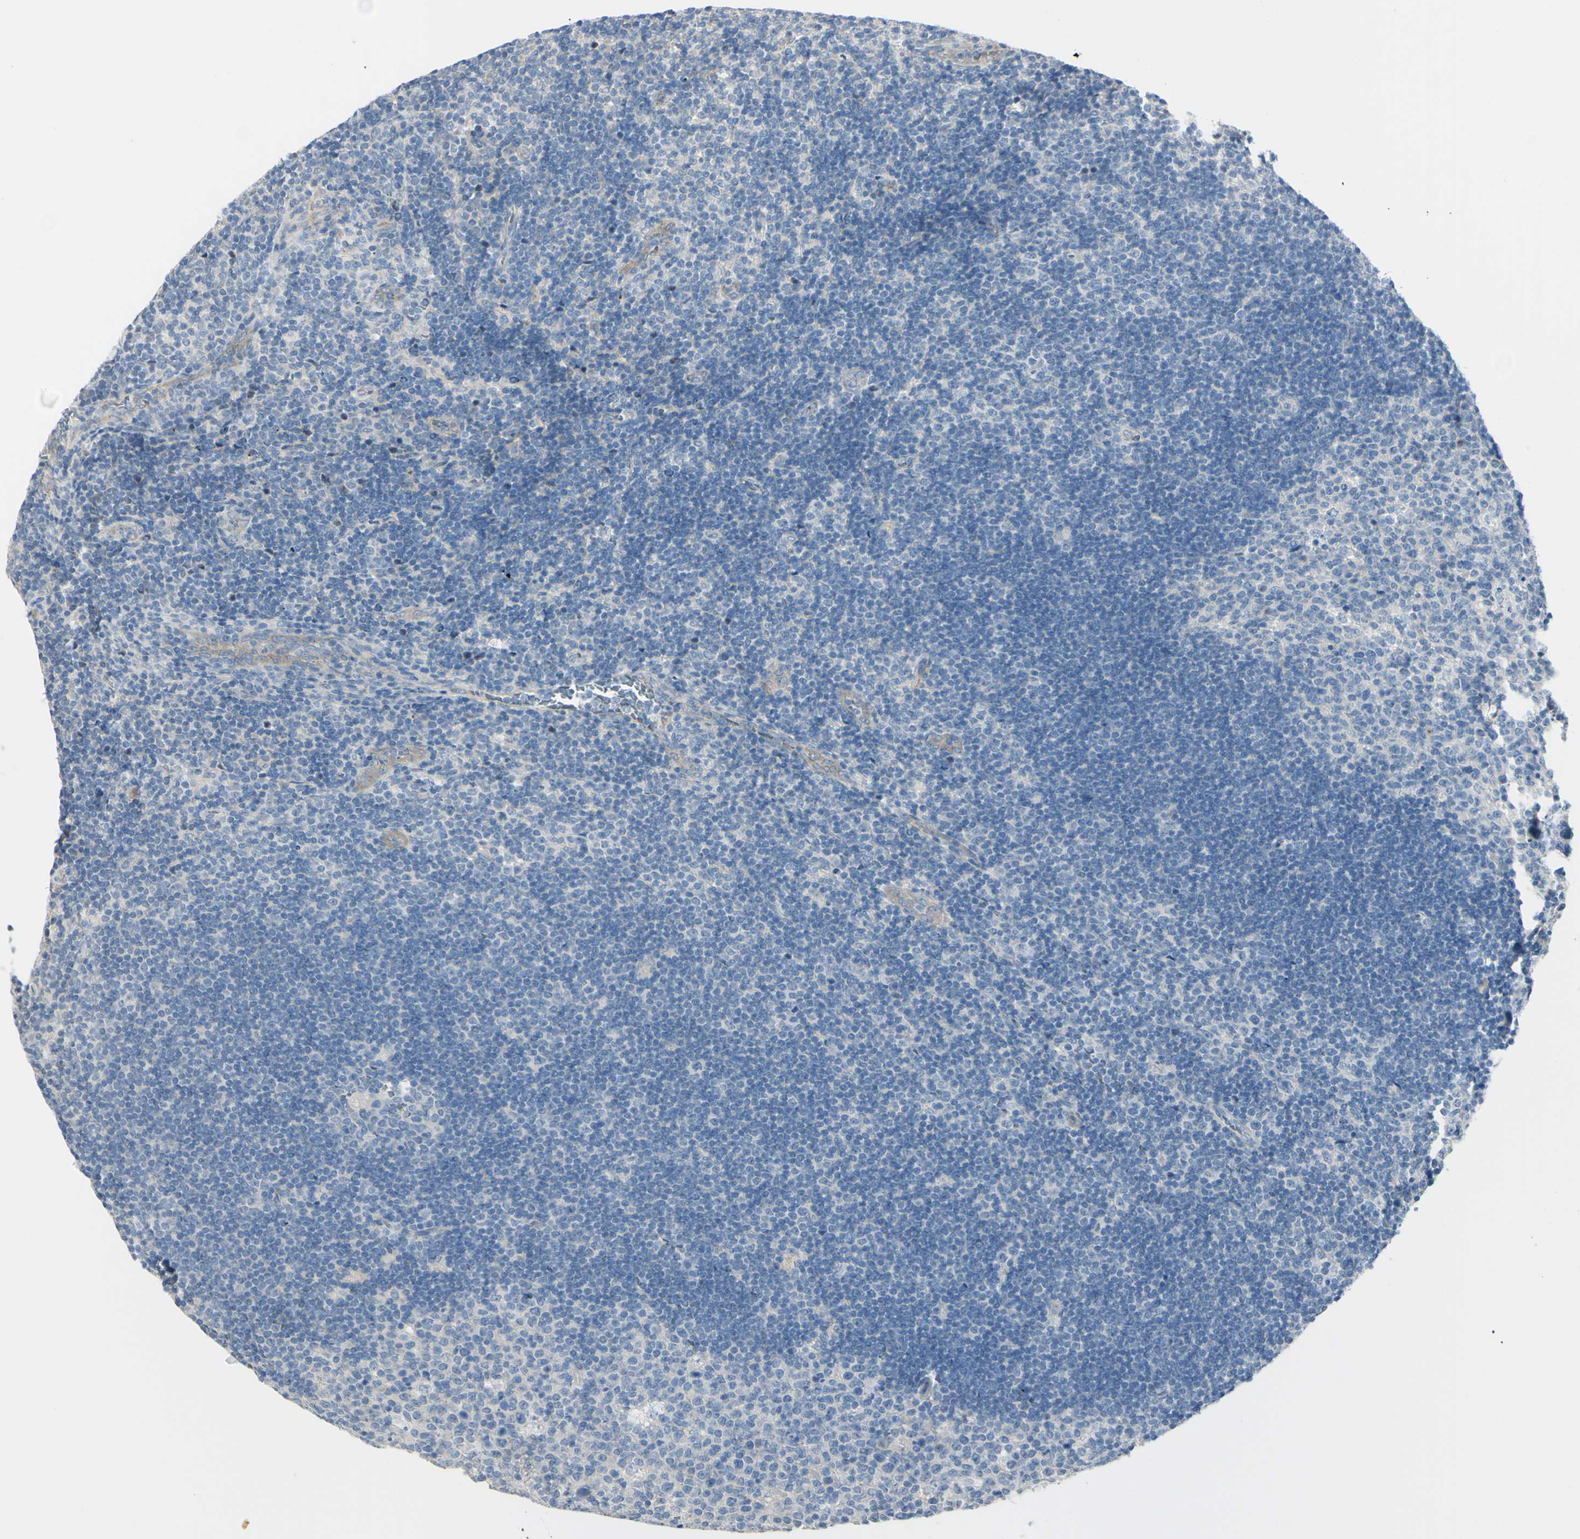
{"staining": {"intensity": "negative", "quantity": "none", "location": "none"}, "tissue": "lymph node", "cell_type": "Germinal center cells", "image_type": "normal", "snomed": [{"axis": "morphology", "description": "Normal tissue, NOS"}, {"axis": "topography", "description": "Lymph node"}, {"axis": "topography", "description": "Salivary gland"}], "caption": "Immunohistochemical staining of normal lymph node displays no significant staining in germinal center cells.", "gene": "NCBP2L", "patient": {"sex": "male", "age": 8}}